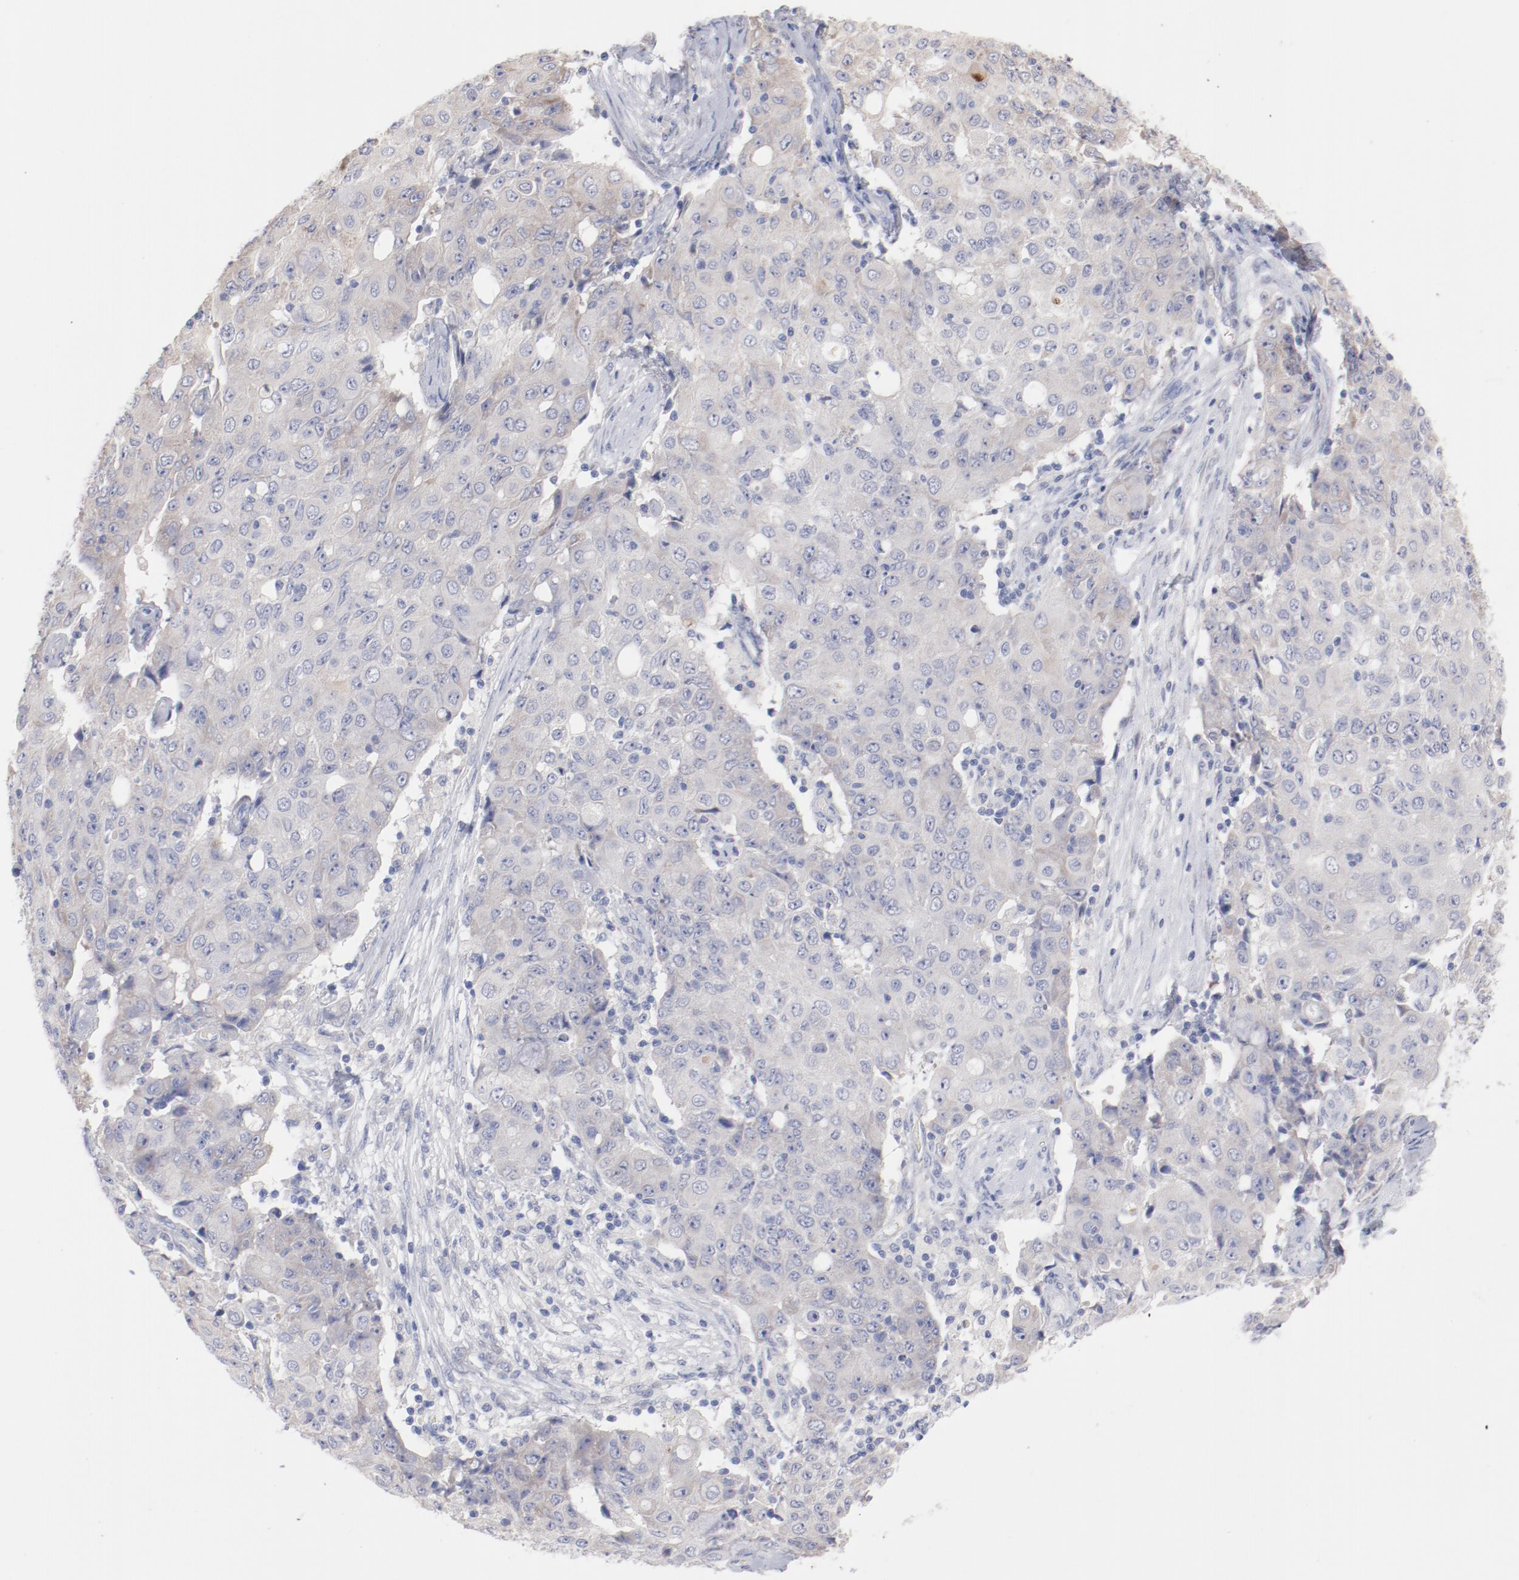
{"staining": {"intensity": "weak", "quantity": "25%-75%", "location": "cytoplasmic/membranous"}, "tissue": "ovarian cancer", "cell_type": "Tumor cells", "image_type": "cancer", "snomed": [{"axis": "morphology", "description": "Carcinoma, endometroid"}, {"axis": "topography", "description": "Ovary"}], "caption": "The image shows immunohistochemical staining of endometroid carcinoma (ovarian). There is weak cytoplasmic/membranous positivity is seen in about 25%-75% of tumor cells.", "gene": "CPE", "patient": {"sex": "female", "age": 42}}